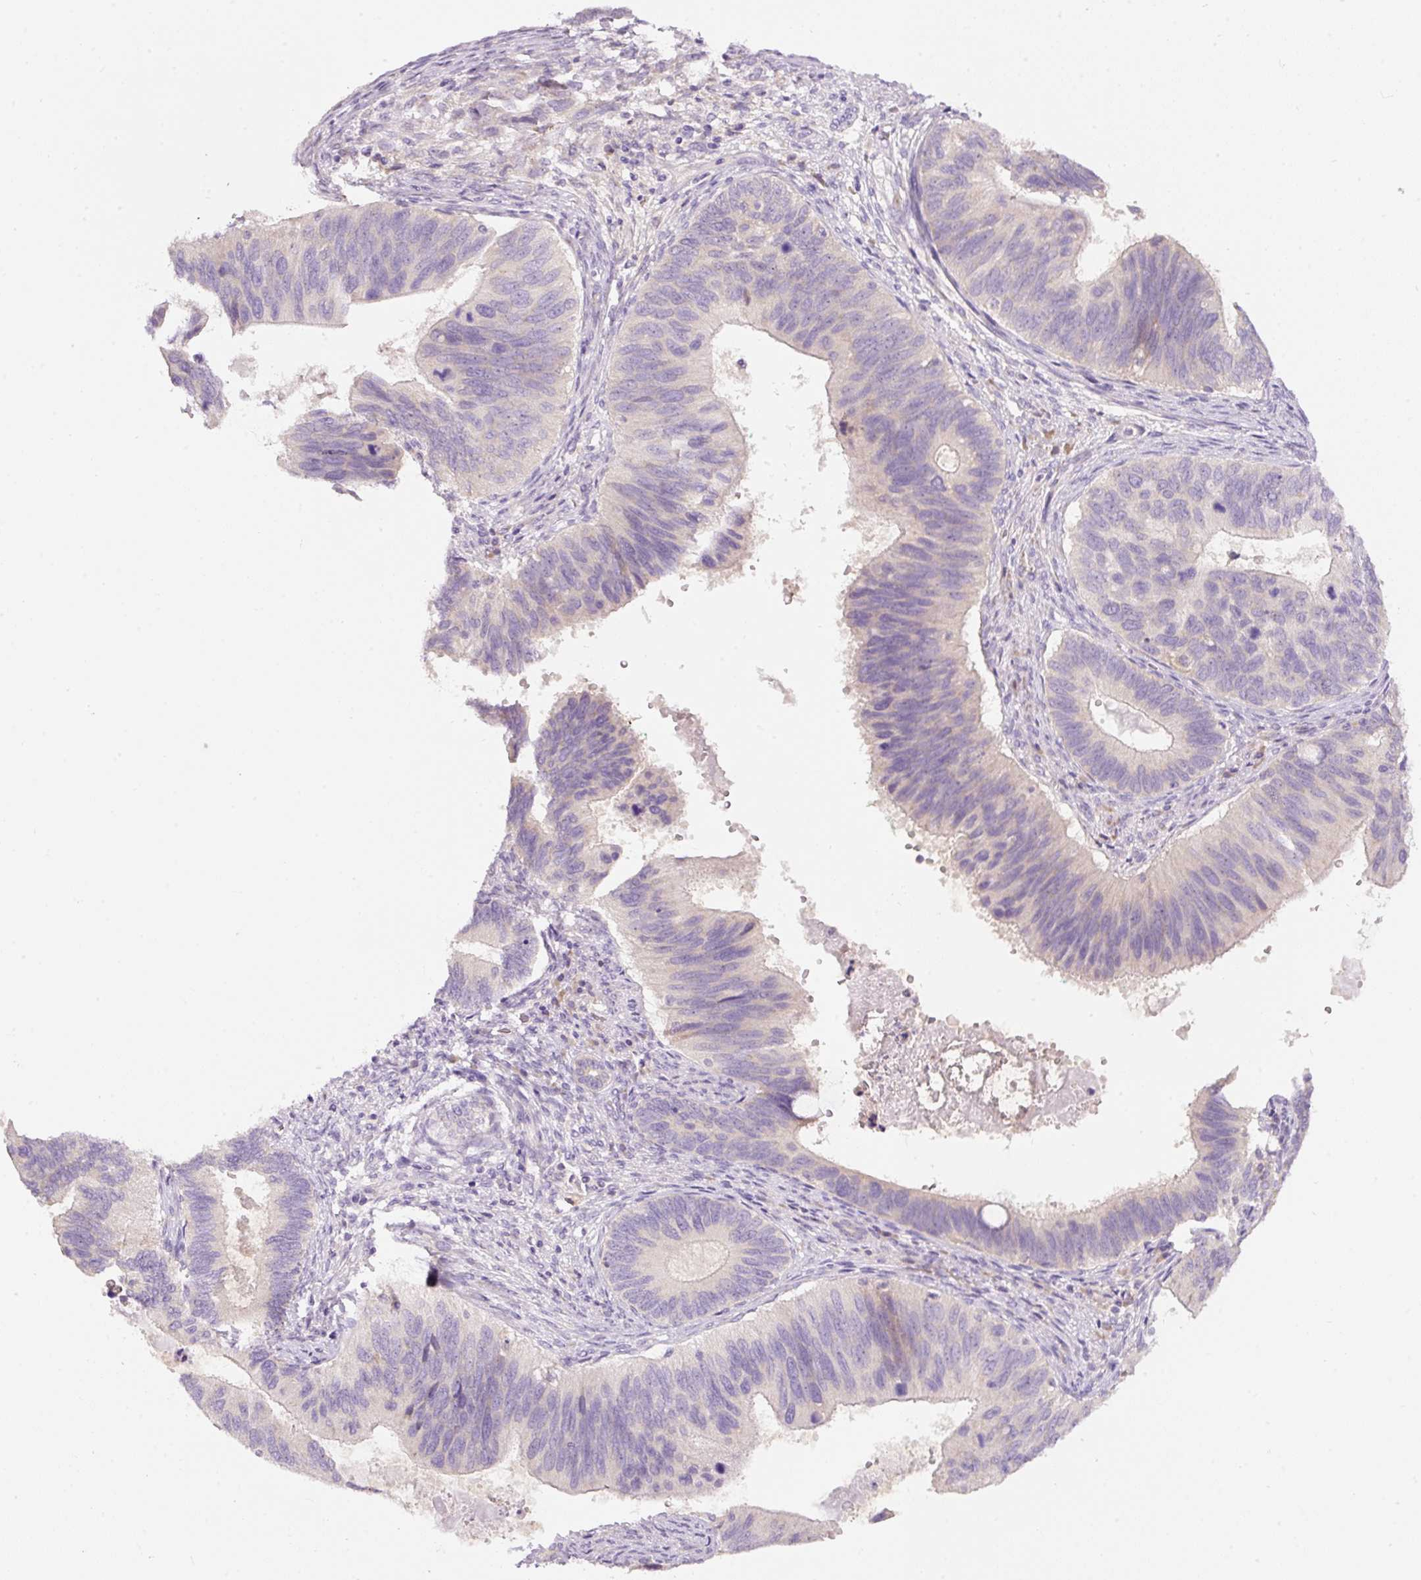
{"staining": {"intensity": "negative", "quantity": "none", "location": "none"}, "tissue": "cervical cancer", "cell_type": "Tumor cells", "image_type": "cancer", "snomed": [{"axis": "morphology", "description": "Adenocarcinoma, NOS"}, {"axis": "topography", "description": "Cervix"}], "caption": "Immunohistochemistry (IHC) image of cervical cancer stained for a protein (brown), which exhibits no positivity in tumor cells. The staining was performed using DAB (3,3'-diaminobenzidine) to visualize the protein expression in brown, while the nuclei were stained in blue with hematoxylin (Magnification: 20x).", "gene": "RSPO2", "patient": {"sex": "female", "age": 42}}